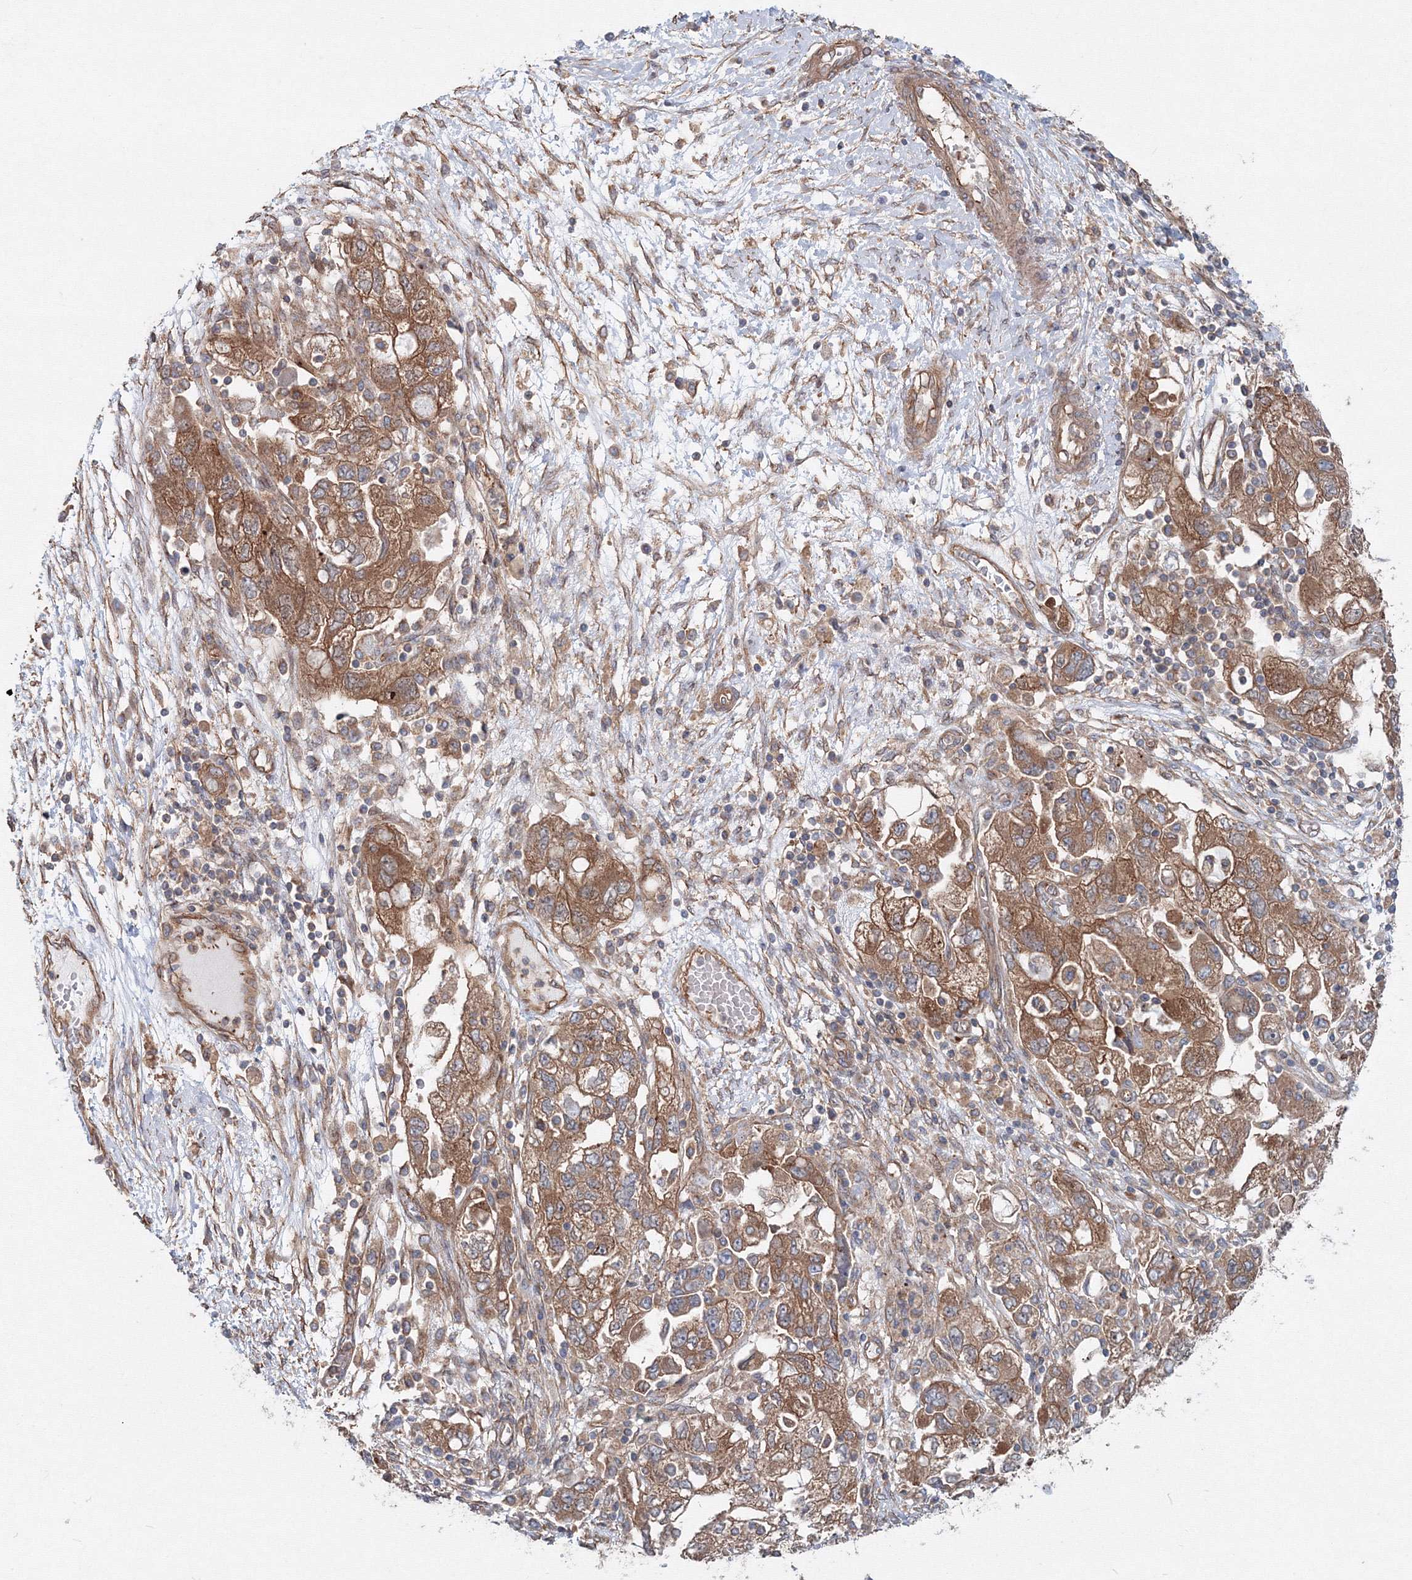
{"staining": {"intensity": "moderate", "quantity": ">75%", "location": "cytoplasmic/membranous"}, "tissue": "ovarian cancer", "cell_type": "Tumor cells", "image_type": "cancer", "snomed": [{"axis": "morphology", "description": "Carcinoma, NOS"}, {"axis": "morphology", "description": "Cystadenocarcinoma, serous, NOS"}, {"axis": "topography", "description": "Ovary"}], "caption": "This is an image of immunohistochemistry (IHC) staining of serous cystadenocarcinoma (ovarian), which shows moderate positivity in the cytoplasmic/membranous of tumor cells.", "gene": "EXOC1", "patient": {"sex": "female", "age": 69}}